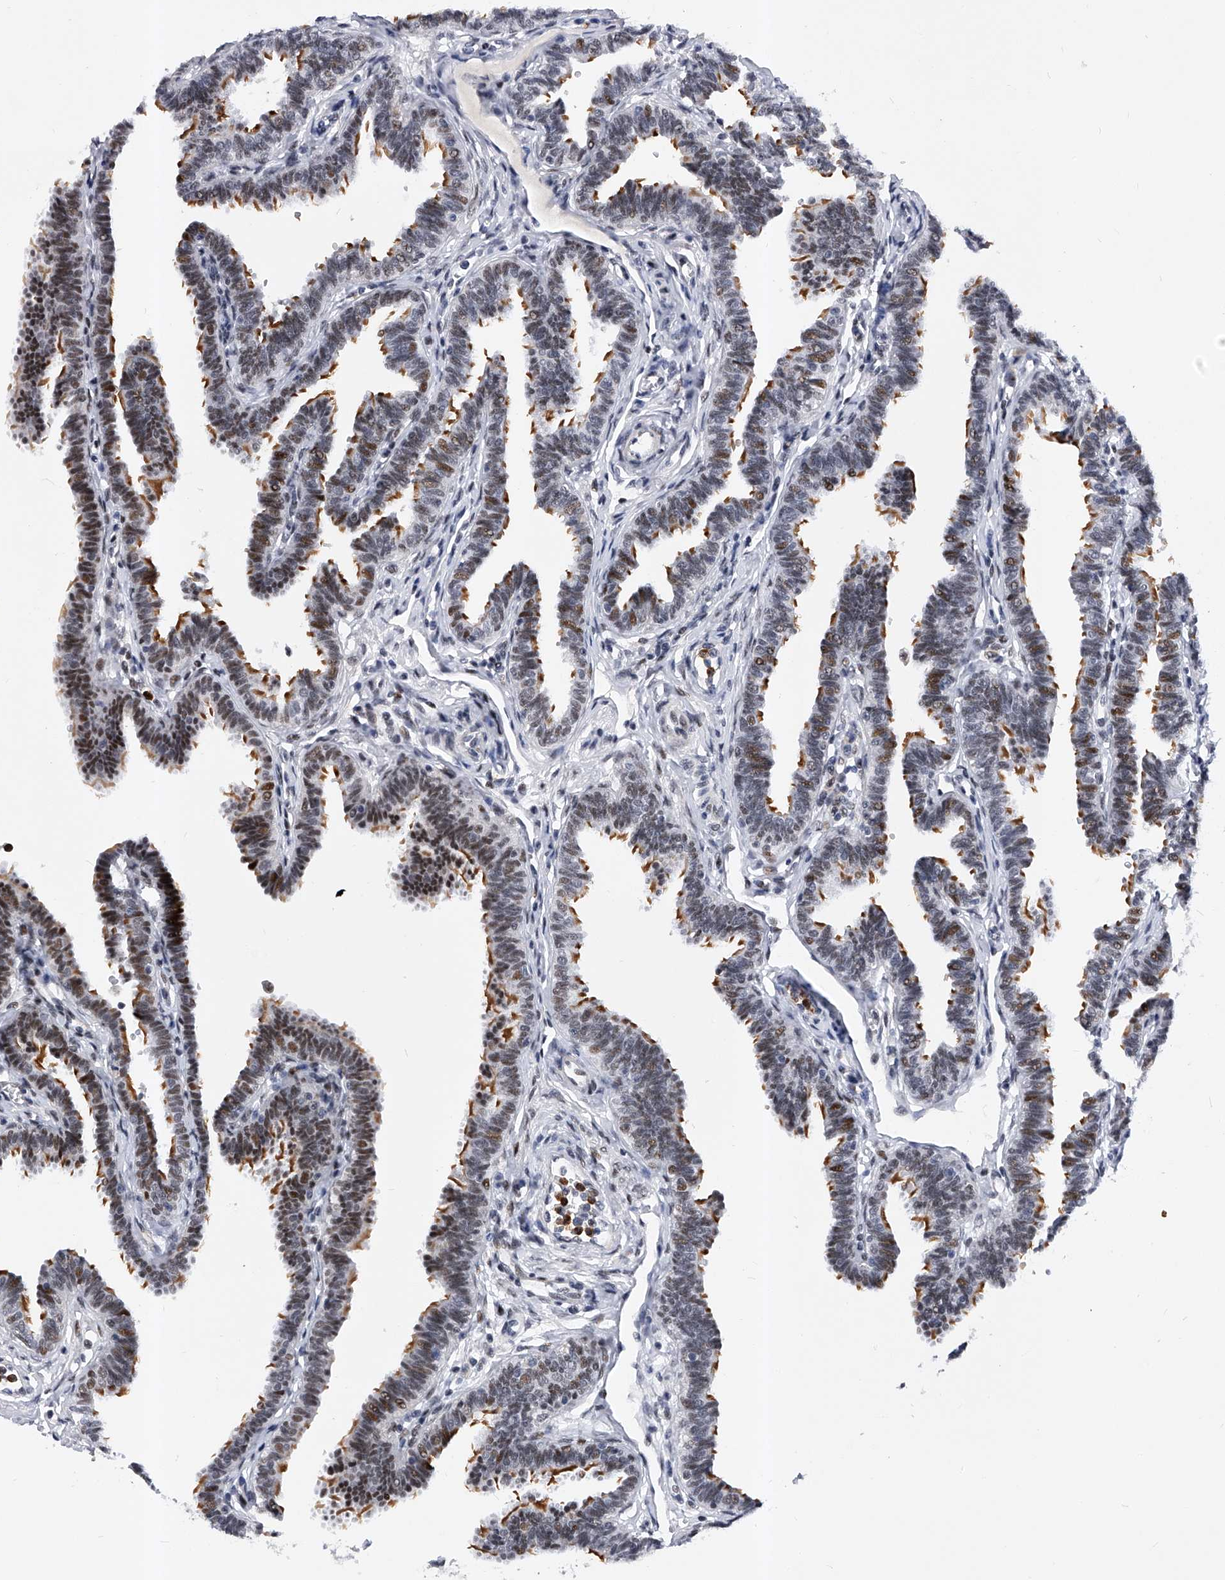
{"staining": {"intensity": "strong", "quantity": "25%-75%", "location": "cytoplasmic/membranous,nuclear"}, "tissue": "fallopian tube", "cell_type": "Glandular cells", "image_type": "normal", "snomed": [{"axis": "morphology", "description": "Normal tissue, NOS"}, {"axis": "topography", "description": "Fallopian tube"}, {"axis": "topography", "description": "Ovary"}], "caption": "This photomicrograph demonstrates immunohistochemistry staining of unremarkable fallopian tube, with high strong cytoplasmic/membranous,nuclear expression in approximately 25%-75% of glandular cells.", "gene": "TESK2", "patient": {"sex": "female", "age": 23}}